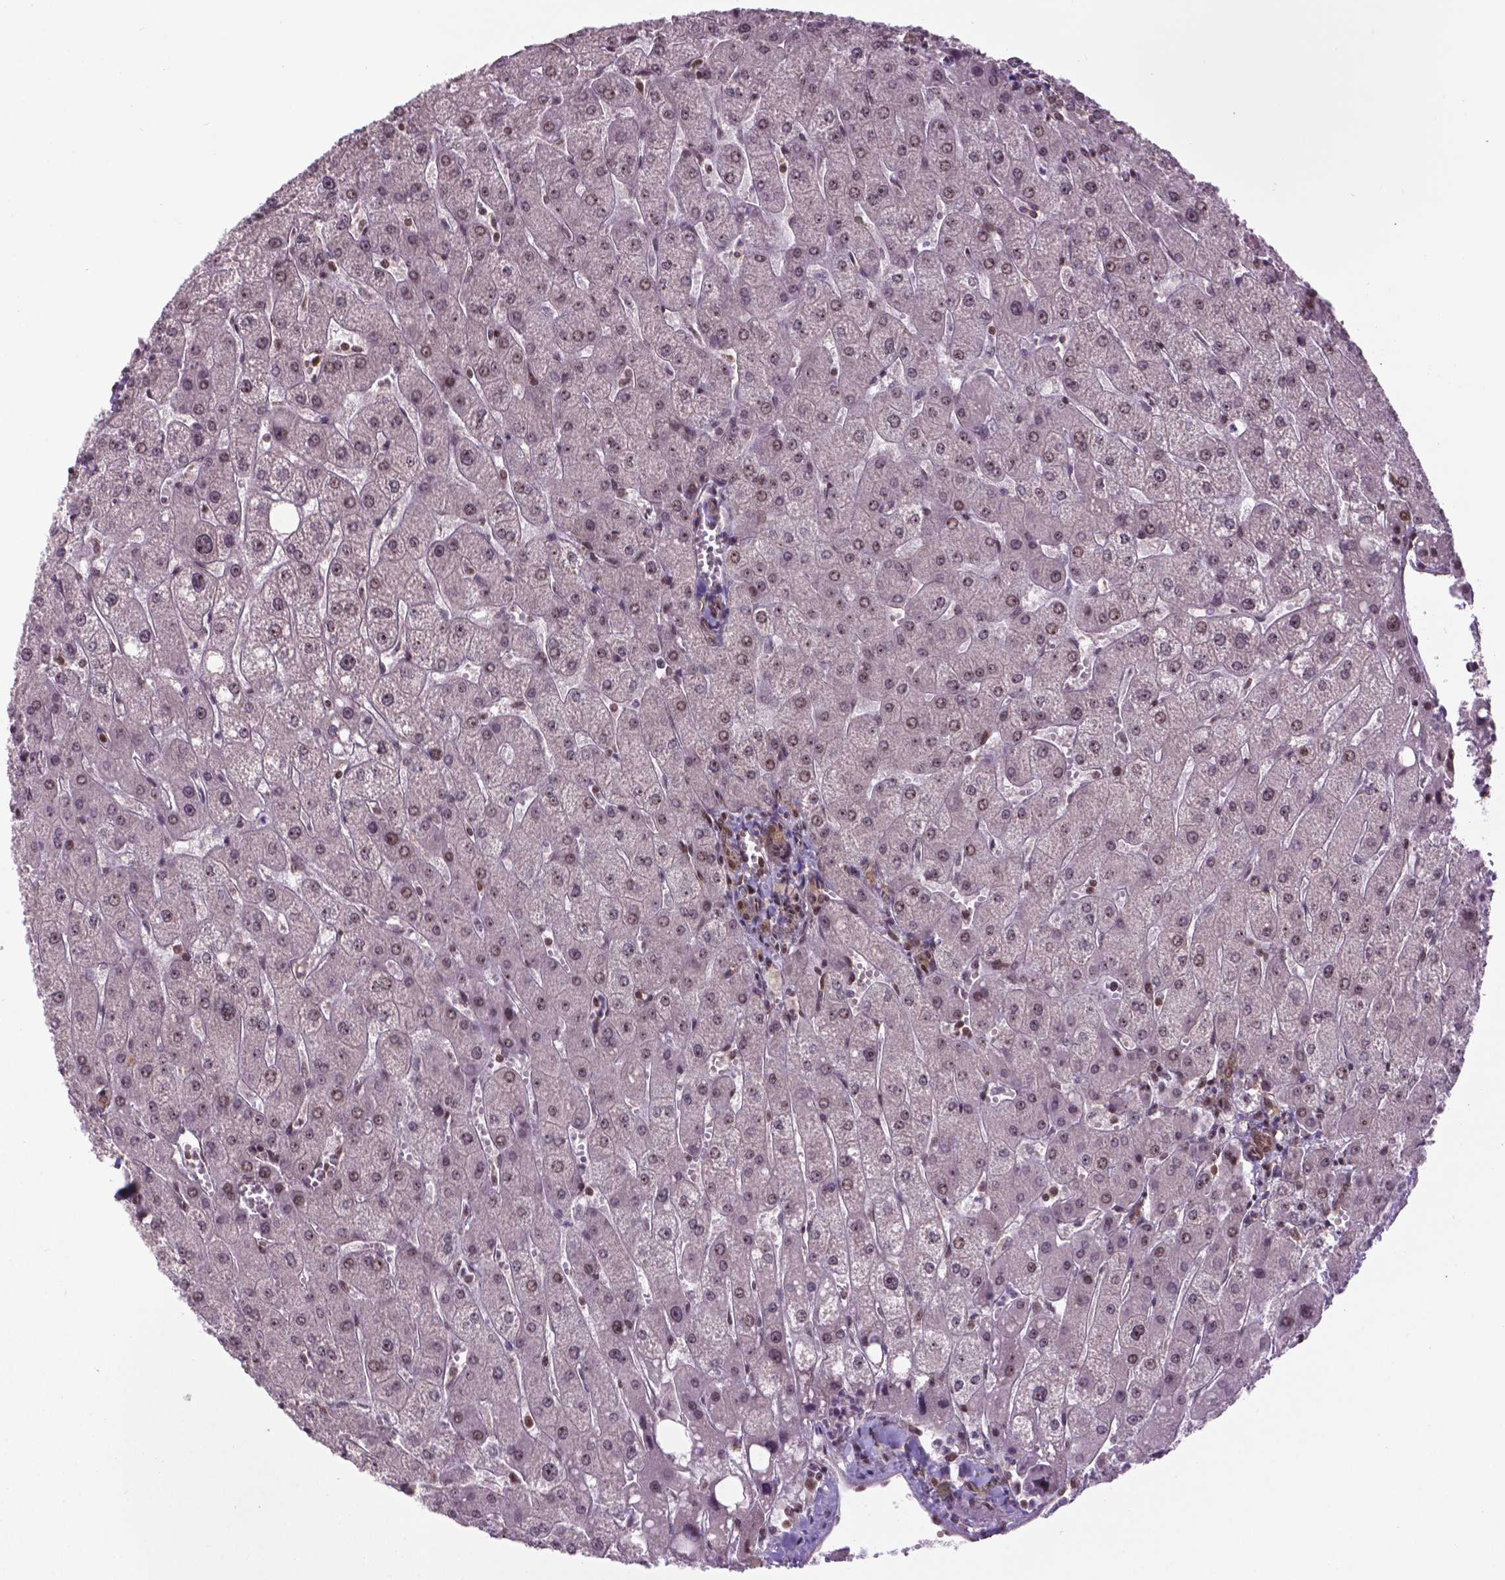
{"staining": {"intensity": "weak", "quantity": "25%-75%", "location": "nuclear"}, "tissue": "liver", "cell_type": "Cholangiocytes", "image_type": "normal", "snomed": [{"axis": "morphology", "description": "Normal tissue, NOS"}, {"axis": "topography", "description": "Liver"}], "caption": "This histopathology image displays IHC staining of unremarkable liver, with low weak nuclear positivity in approximately 25%-75% of cholangiocytes.", "gene": "CSNK2A1", "patient": {"sex": "male", "age": 67}}